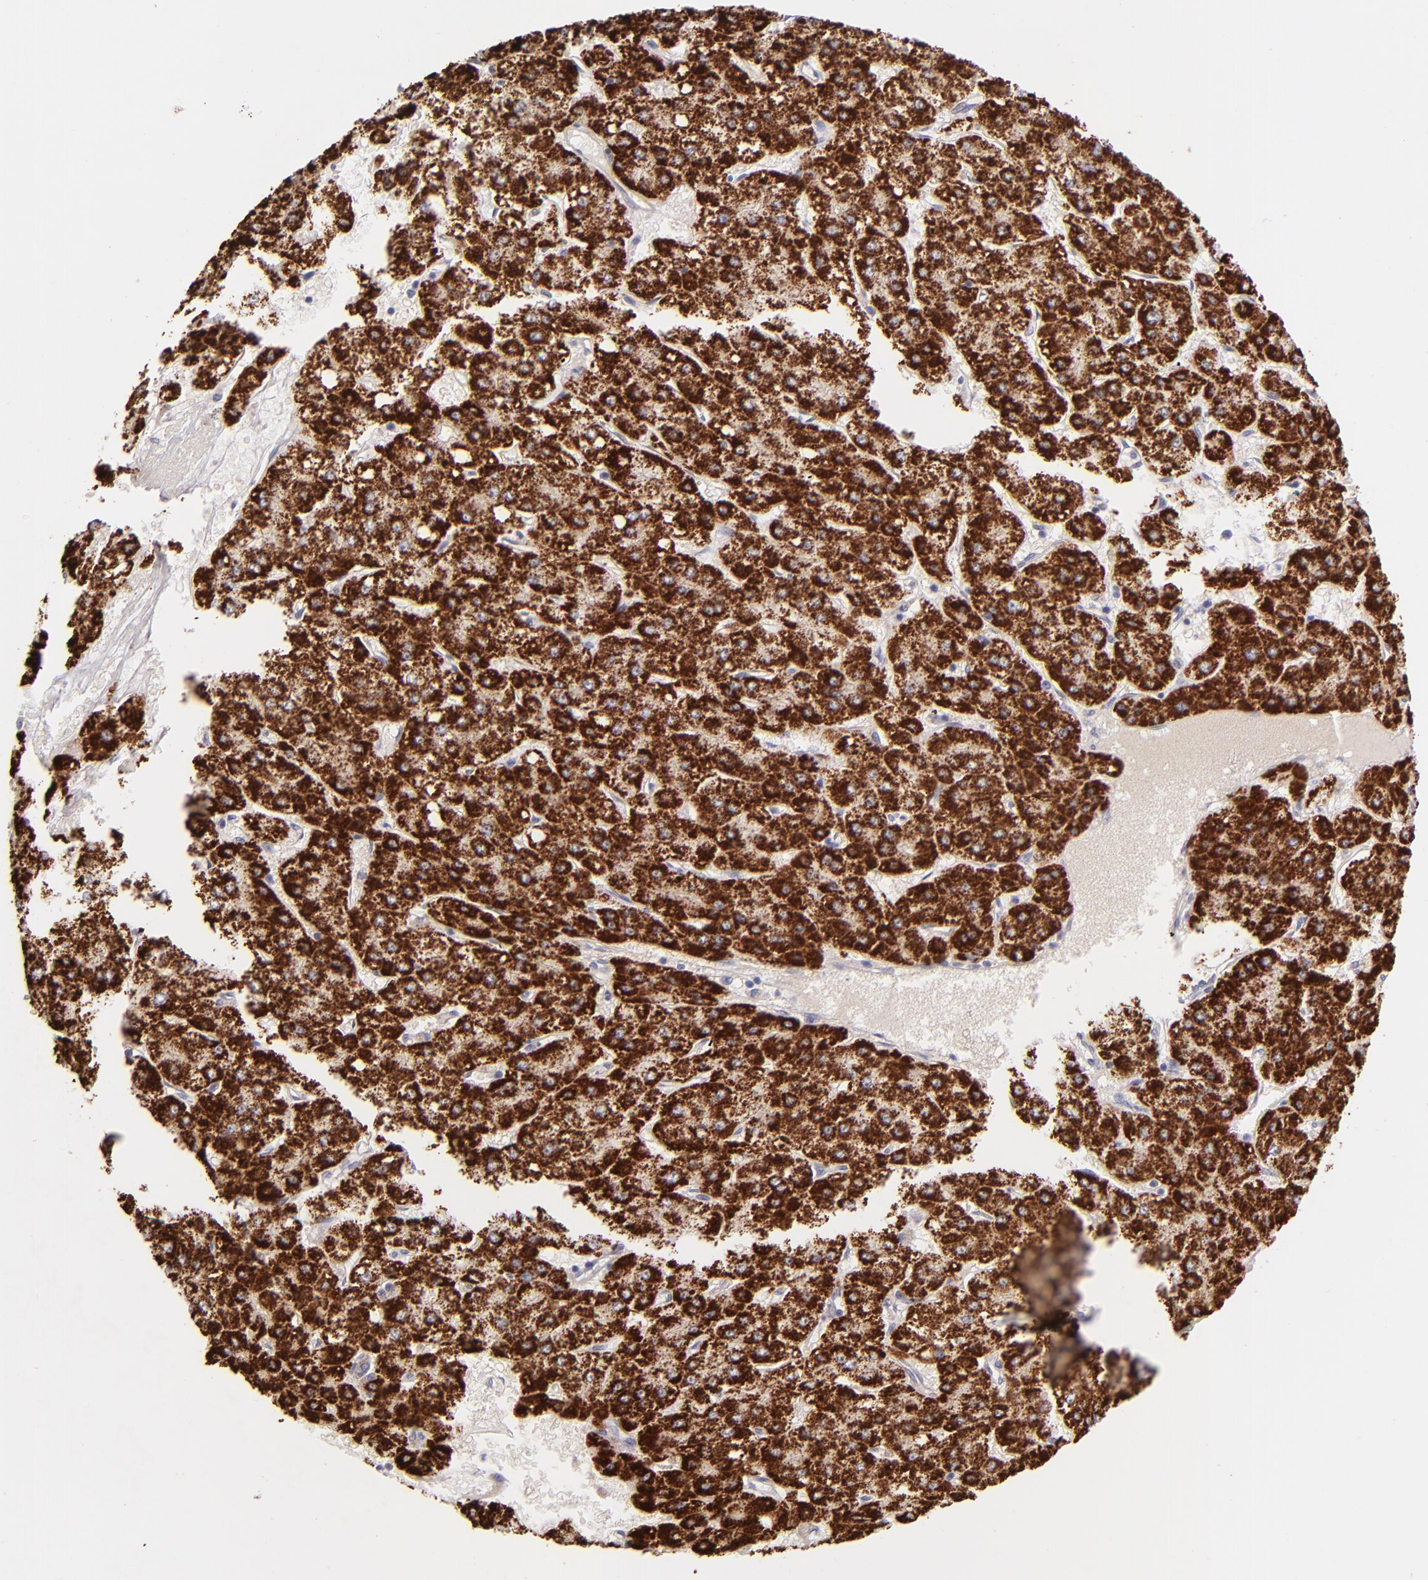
{"staining": {"intensity": "strong", "quantity": ">75%", "location": "cytoplasmic/membranous"}, "tissue": "liver cancer", "cell_type": "Tumor cells", "image_type": "cancer", "snomed": [{"axis": "morphology", "description": "Carcinoma, Hepatocellular, NOS"}, {"axis": "topography", "description": "Liver"}], "caption": "Immunohistochemical staining of liver cancer exhibits high levels of strong cytoplasmic/membranous protein expression in approximately >75% of tumor cells.", "gene": "SH2D4A", "patient": {"sex": "female", "age": 52}}